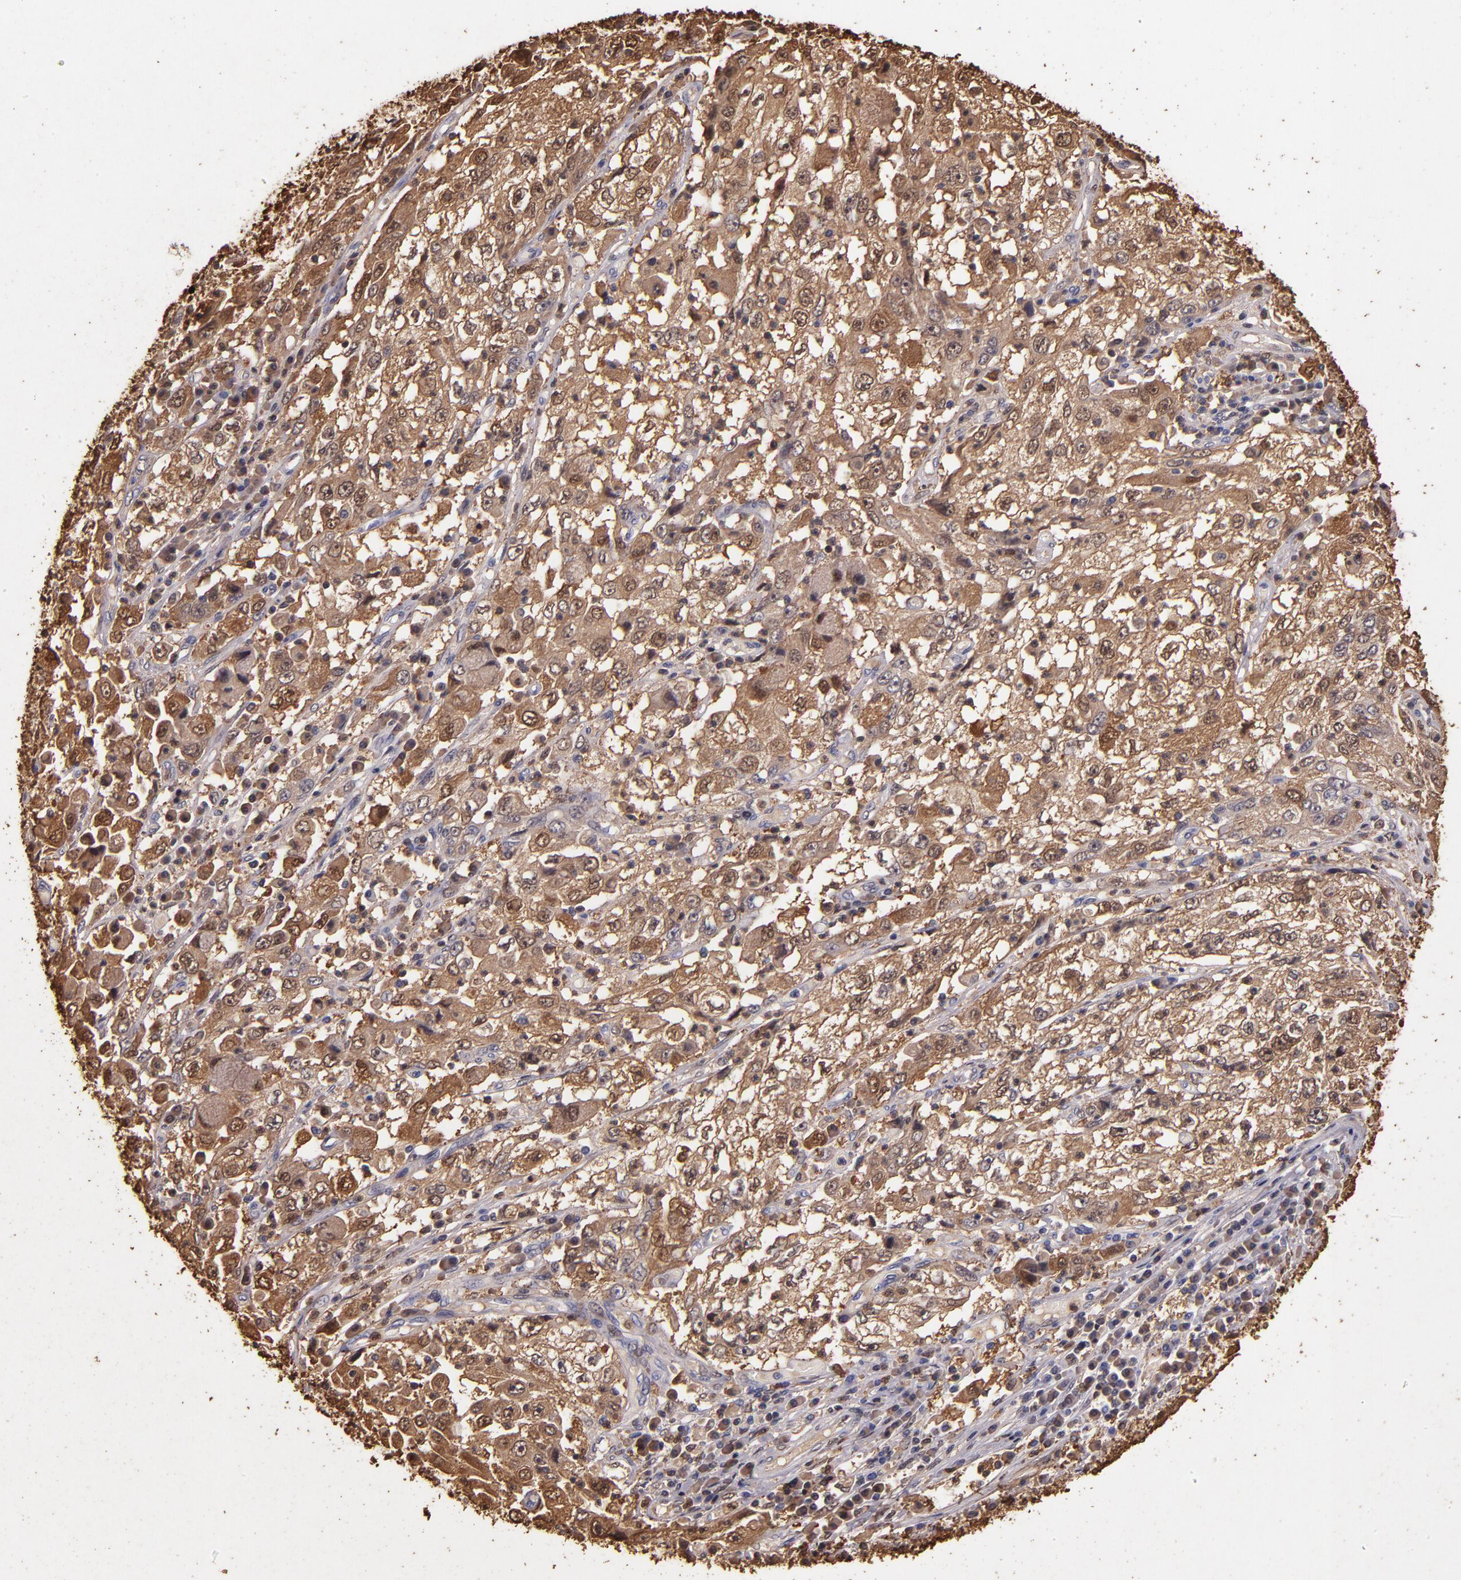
{"staining": {"intensity": "moderate", "quantity": ">75%", "location": "cytoplasmic/membranous,nuclear"}, "tissue": "cervical cancer", "cell_type": "Tumor cells", "image_type": "cancer", "snomed": [{"axis": "morphology", "description": "Squamous cell carcinoma, NOS"}, {"axis": "topography", "description": "Cervix"}], "caption": "About >75% of tumor cells in human cervical squamous cell carcinoma display moderate cytoplasmic/membranous and nuclear protein positivity as visualized by brown immunohistochemical staining.", "gene": "S100A6", "patient": {"sex": "female", "age": 36}}